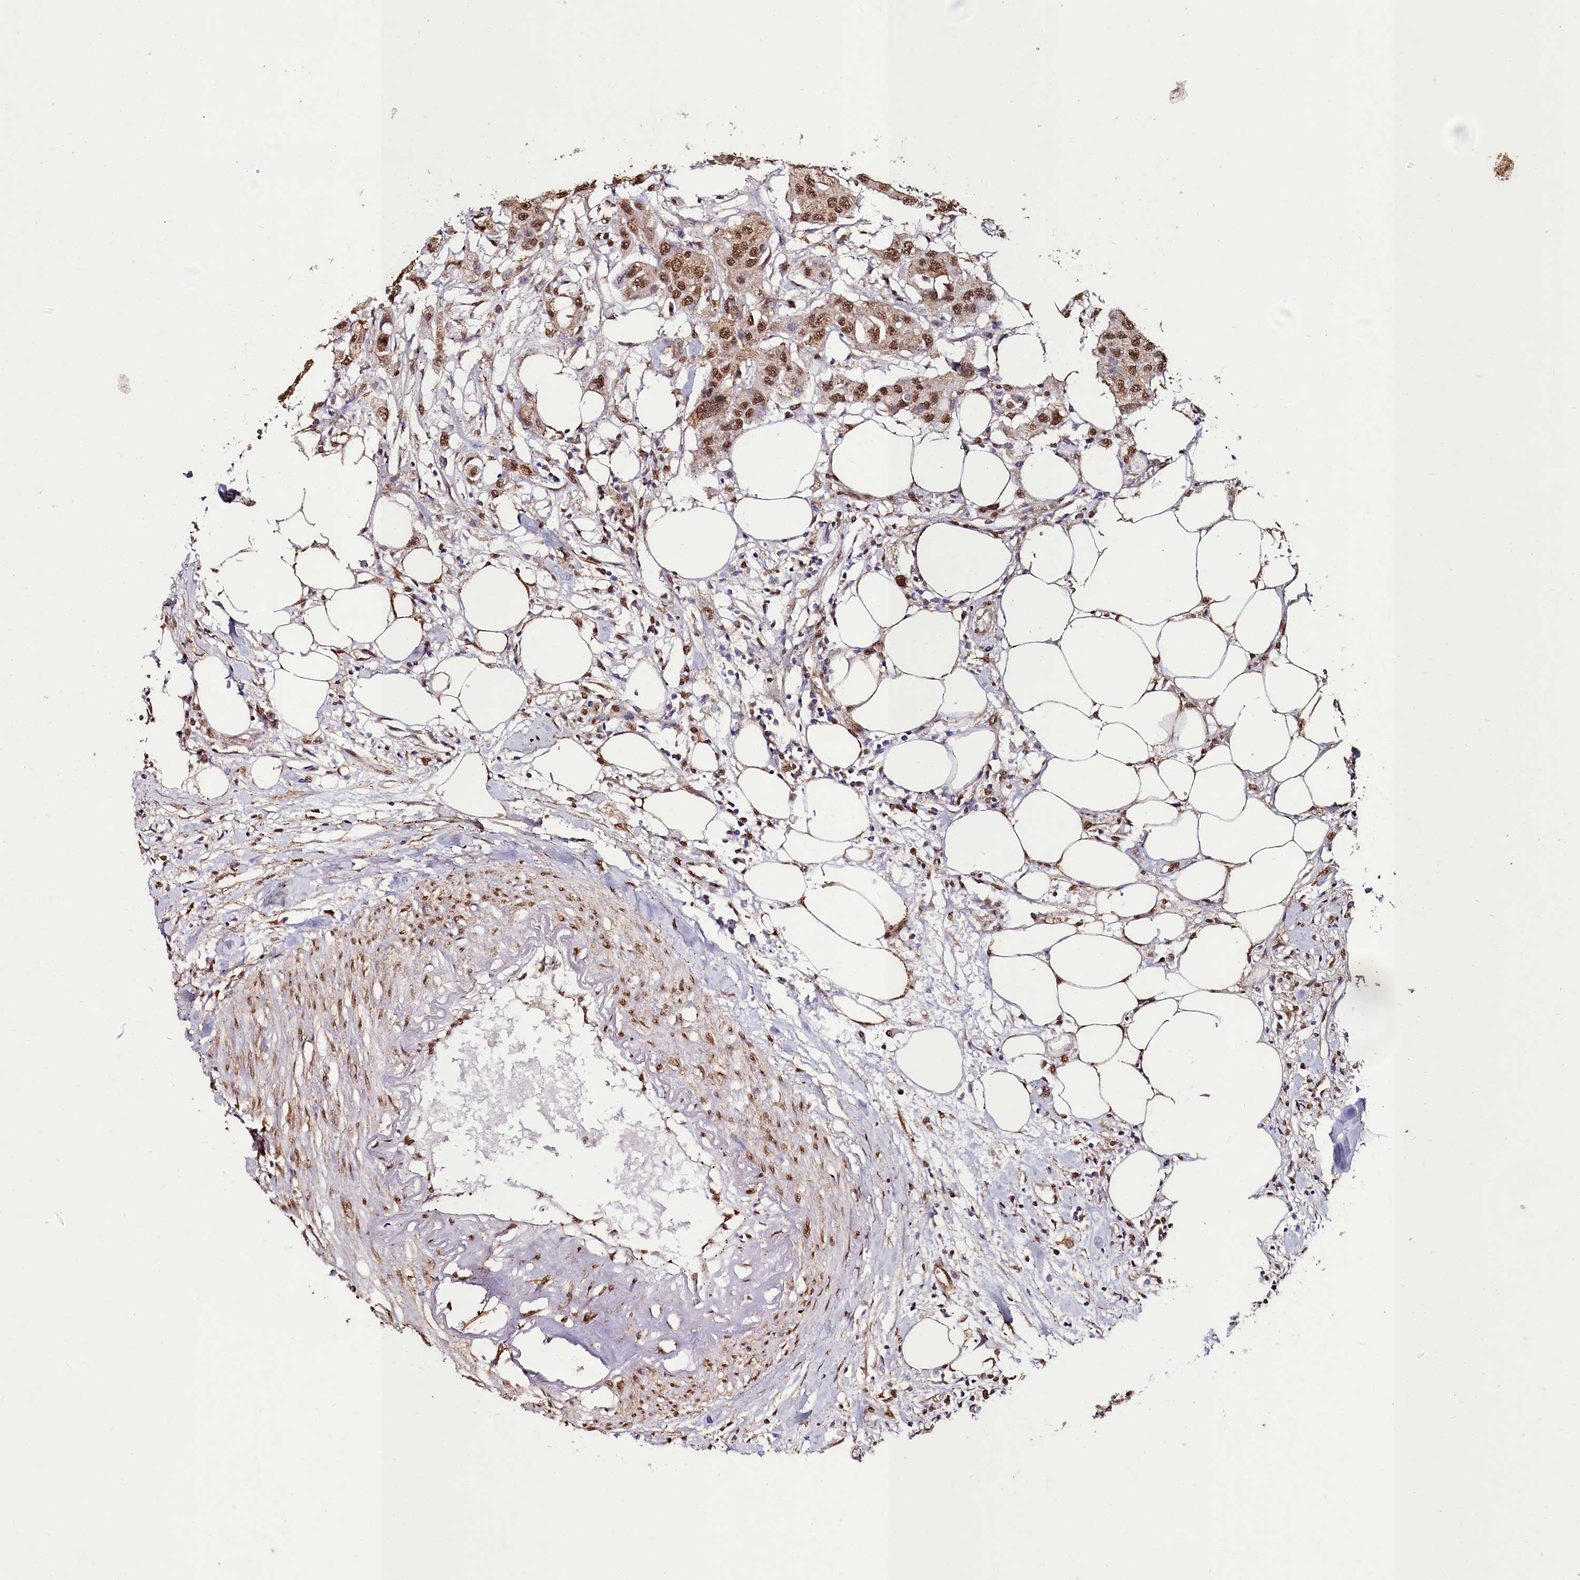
{"staining": {"intensity": "moderate", "quantity": ">75%", "location": "cytoplasmic/membranous,nuclear"}, "tissue": "colorectal cancer", "cell_type": "Tumor cells", "image_type": "cancer", "snomed": [{"axis": "morphology", "description": "Adenocarcinoma, NOS"}, {"axis": "topography", "description": "Colon"}], "caption": "Protein expression analysis of human colorectal adenocarcinoma reveals moderate cytoplasmic/membranous and nuclear positivity in about >75% of tumor cells.", "gene": "TRIP6", "patient": {"sex": "male", "age": 77}}